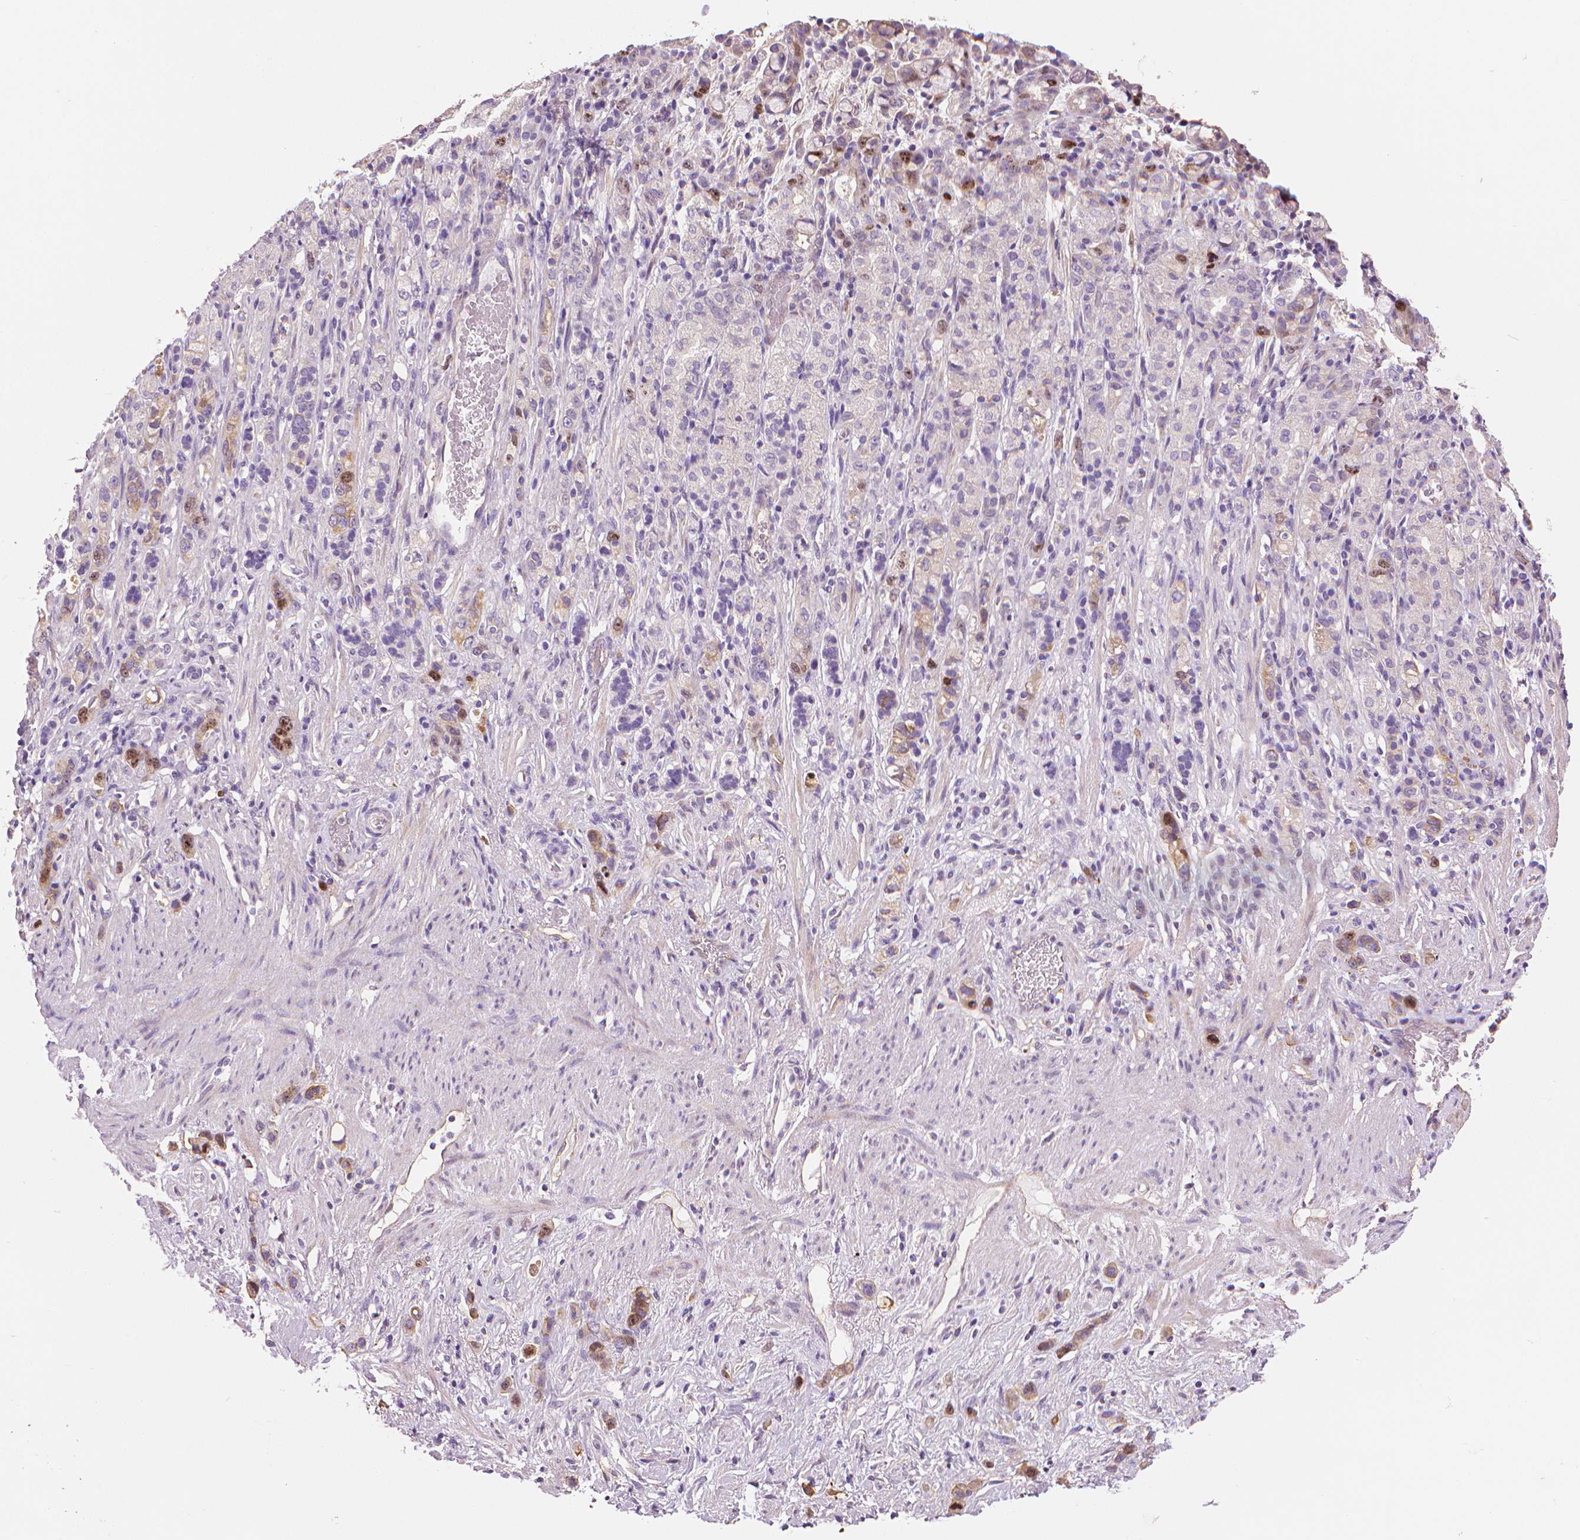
{"staining": {"intensity": "weak", "quantity": "25%-75%", "location": "cytoplasmic/membranous,nuclear"}, "tissue": "stomach cancer", "cell_type": "Tumor cells", "image_type": "cancer", "snomed": [{"axis": "morphology", "description": "Adenocarcinoma, NOS"}, {"axis": "topography", "description": "Stomach"}], "caption": "Protein expression analysis of adenocarcinoma (stomach) displays weak cytoplasmic/membranous and nuclear expression in about 25%-75% of tumor cells. (DAB (3,3'-diaminobenzidine) = brown stain, brightfield microscopy at high magnification).", "gene": "MKI67", "patient": {"sex": "female", "age": 65}}